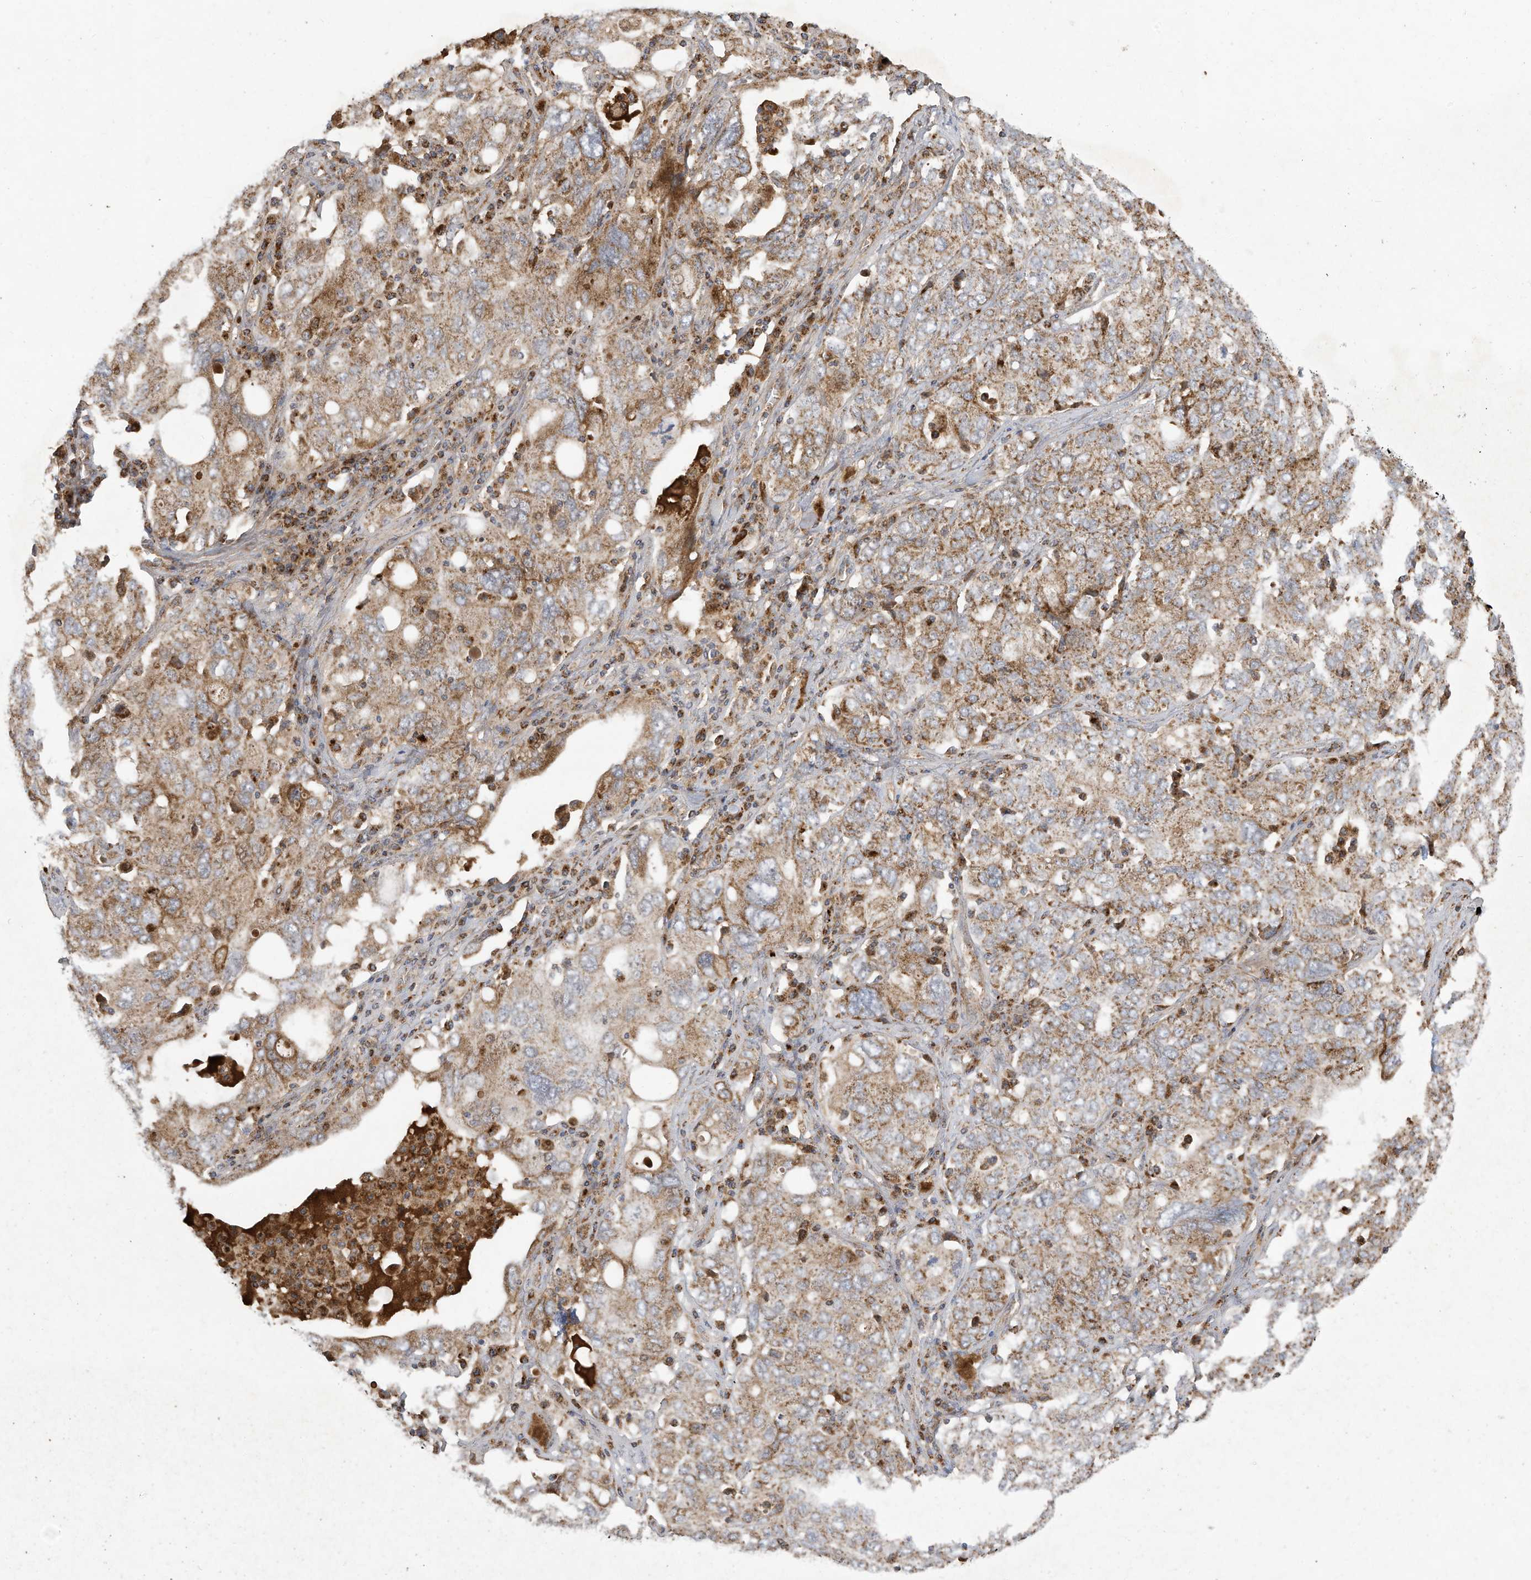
{"staining": {"intensity": "moderate", "quantity": ">75%", "location": "cytoplasmic/membranous"}, "tissue": "ovarian cancer", "cell_type": "Tumor cells", "image_type": "cancer", "snomed": [{"axis": "morphology", "description": "Carcinoma, endometroid"}, {"axis": "topography", "description": "Ovary"}], "caption": "About >75% of tumor cells in human ovarian cancer show moderate cytoplasmic/membranous protein positivity as visualized by brown immunohistochemical staining.", "gene": "C2orf74", "patient": {"sex": "female", "age": 62}}